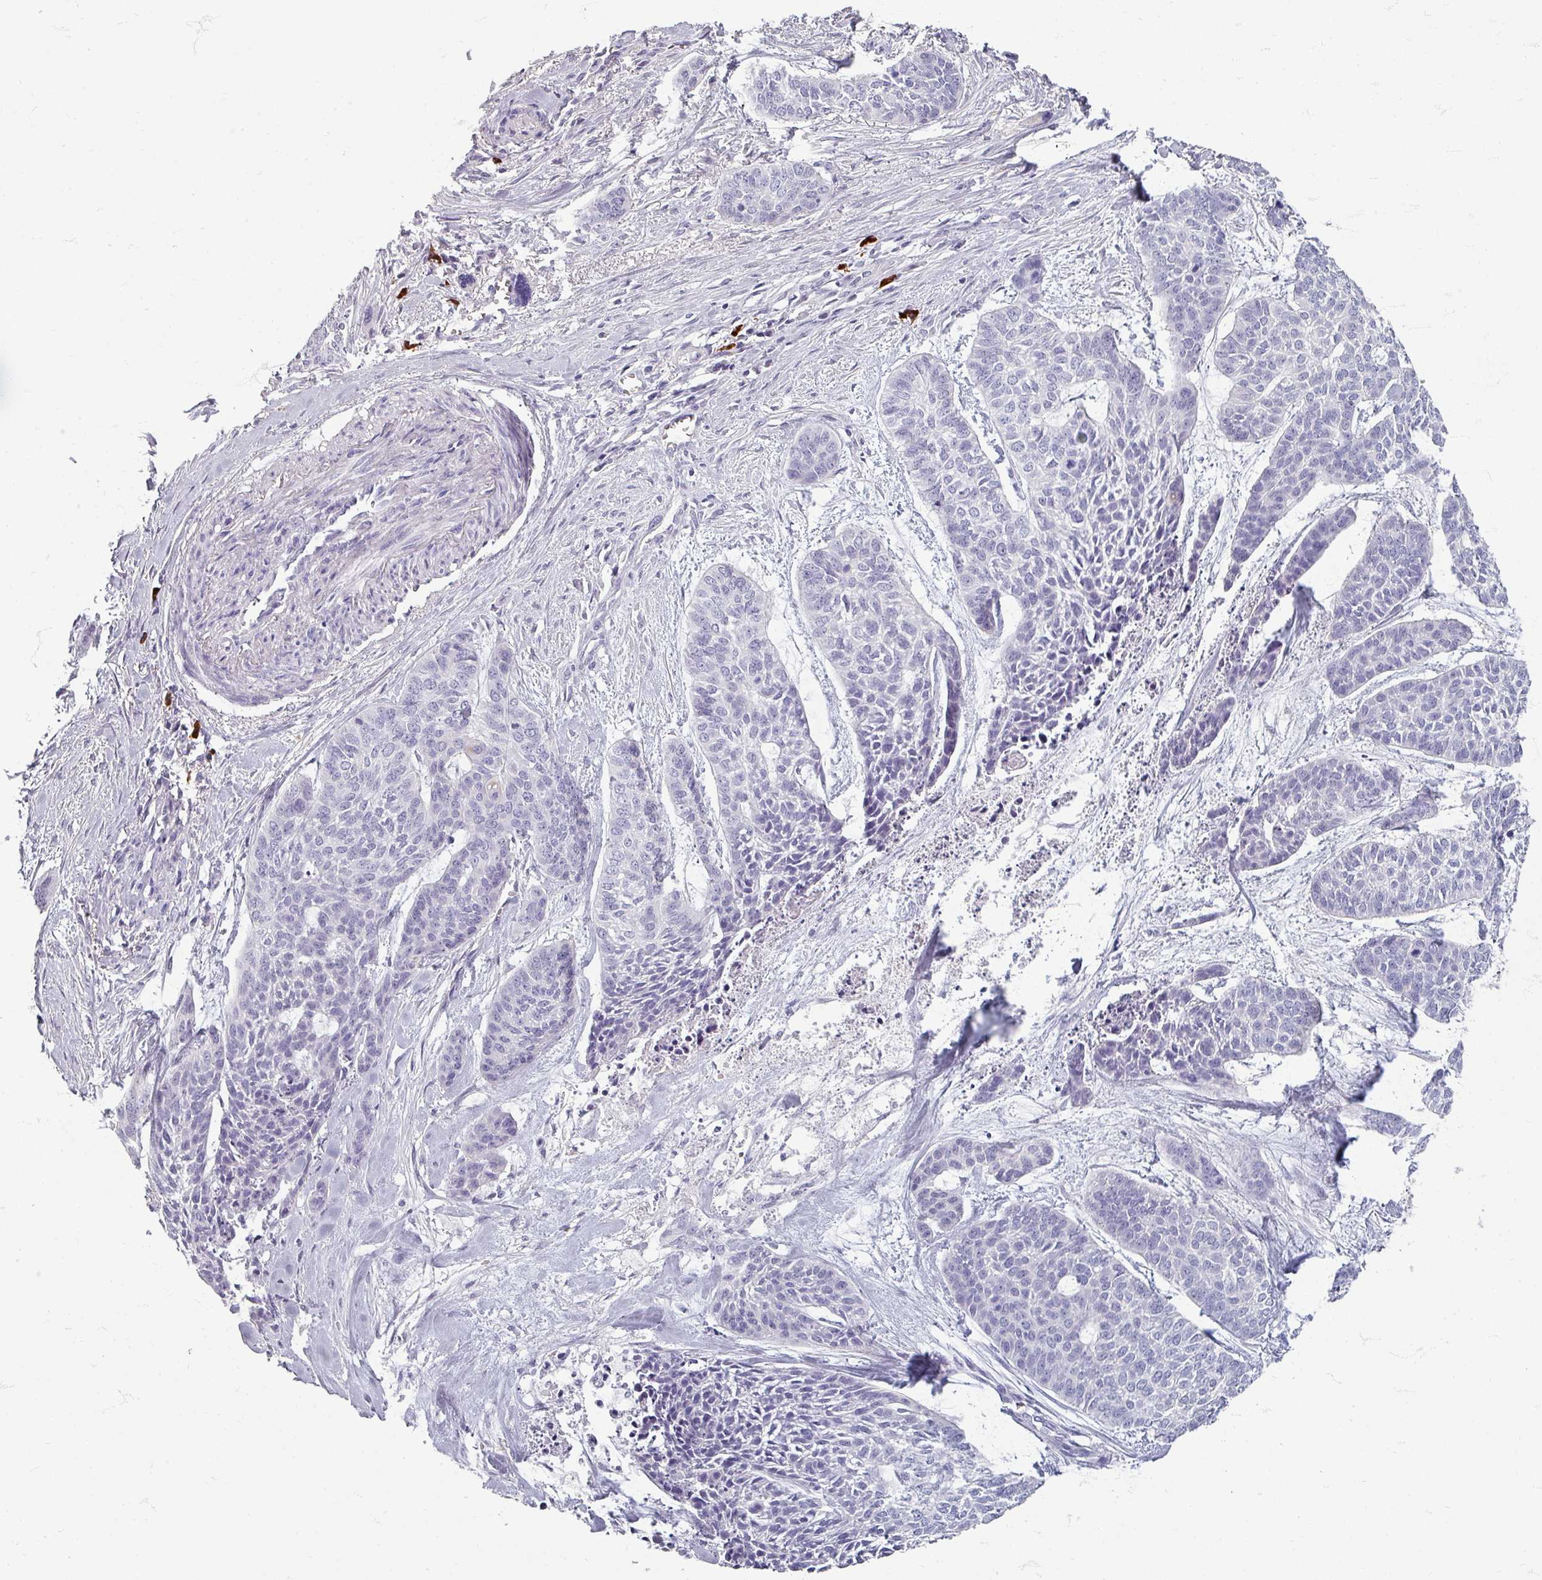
{"staining": {"intensity": "negative", "quantity": "none", "location": "none"}, "tissue": "skin cancer", "cell_type": "Tumor cells", "image_type": "cancer", "snomed": [{"axis": "morphology", "description": "Basal cell carcinoma"}, {"axis": "topography", "description": "Skin"}], "caption": "High magnification brightfield microscopy of skin cancer (basal cell carcinoma) stained with DAB (3,3'-diaminobenzidine) (brown) and counterstained with hematoxylin (blue): tumor cells show no significant expression.", "gene": "ZNF878", "patient": {"sex": "female", "age": 64}}